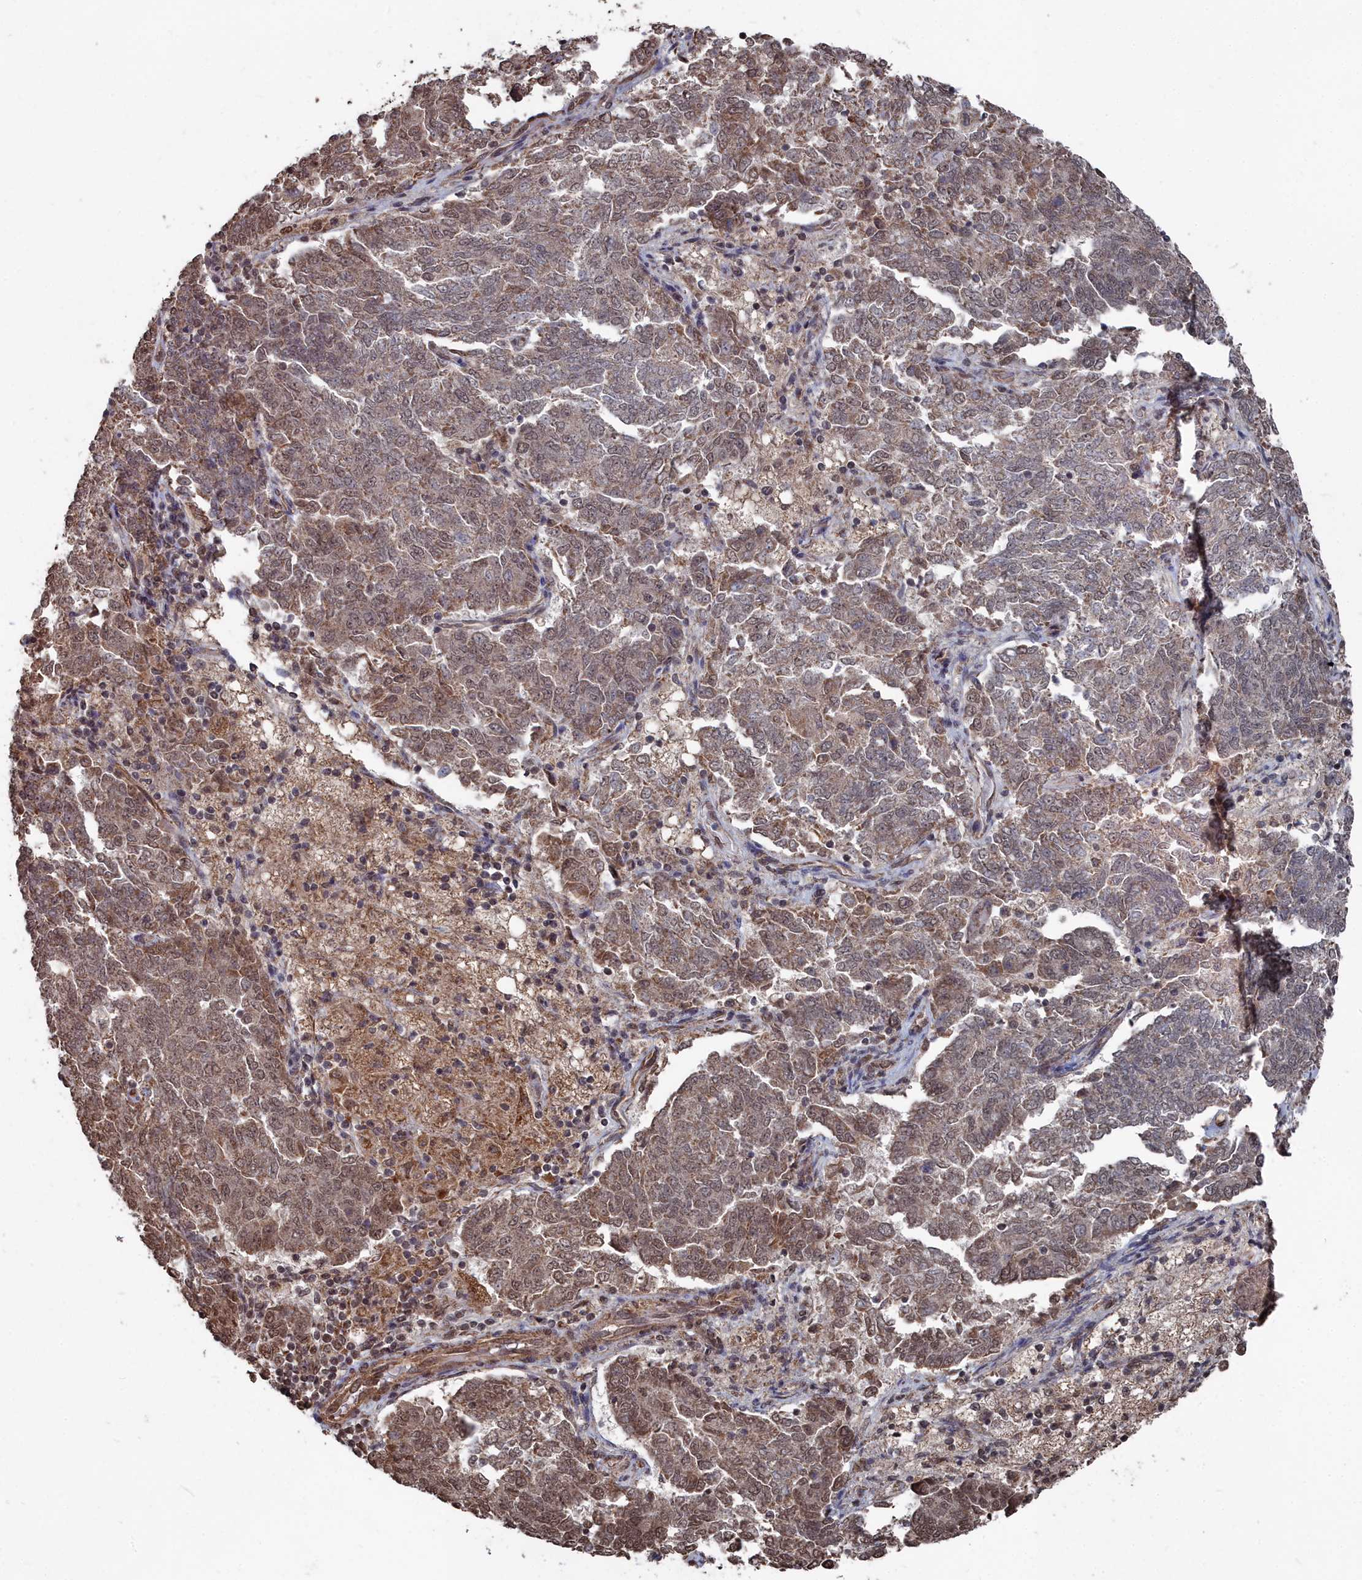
{"staining": {"intensity": "moderate", "quantity": ">75%", "location": "cytoplasmic/membranous,nuclear"}, "tissue": "endometrial cancer", "cell_type": "Tumor cells", "image_type": "cancer", "snomed": [{"axis": "morphology", "description": "Adenocarcinoma, NOS"}, {"axis": "topography", "description": "Endometrium"}], "caption": "Immunohistochemistry (IHC) image of neoplastic tissue: endometrial adenocarcinoma stained using immunohistochemistry (IHC) reveals medium levels of moderate protein expression localized specifically in the cytoplasmic/membranous and nuclear of tumor cells, appearing as a cytoplasmic/membranous and nuclear brown color.", "gene": "CCNP", "patient": {"sex": "female", "age": 80}}